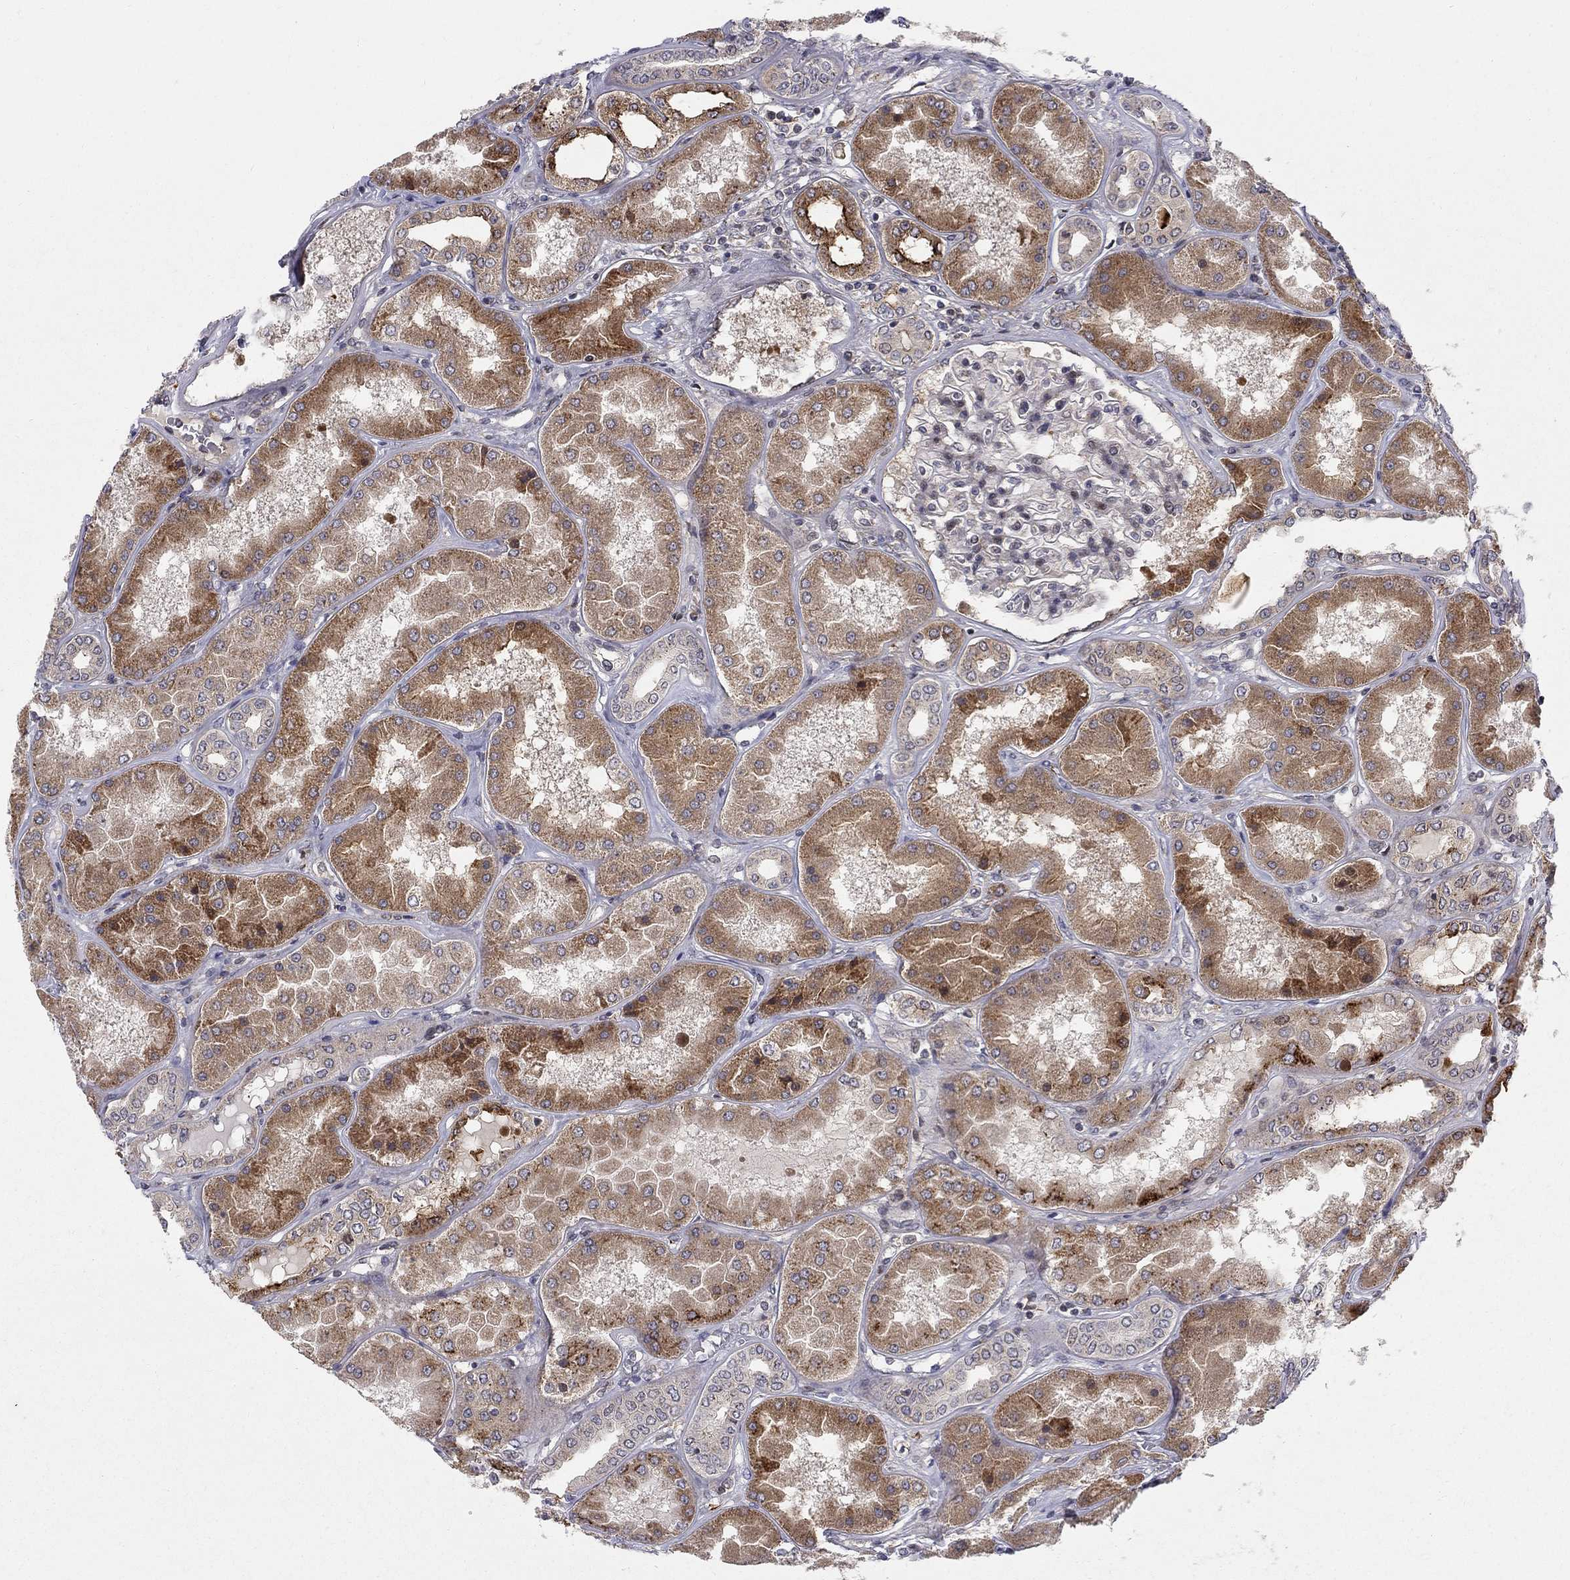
{"staining": {"intensity": "negative", "quantity": "none", "location": "none"}, "tissue": "kidney", "cell_type": "Cells in glomeruli", "image_type": "normal", "snomed": [{"axis": "morphology", "description": "Normal tissue, NOS"}, {"axis": "topography", "description": "Kidney"}], "caption": "Cells in glomeruli are negative for brown protein staining in benign kidney. (Brightfield microscopy of DAB (3,3'-diaminobenzidine) IHC at high magnification).", "gene": "WDR19", "patient": {"sex": "female", "age": 56}}